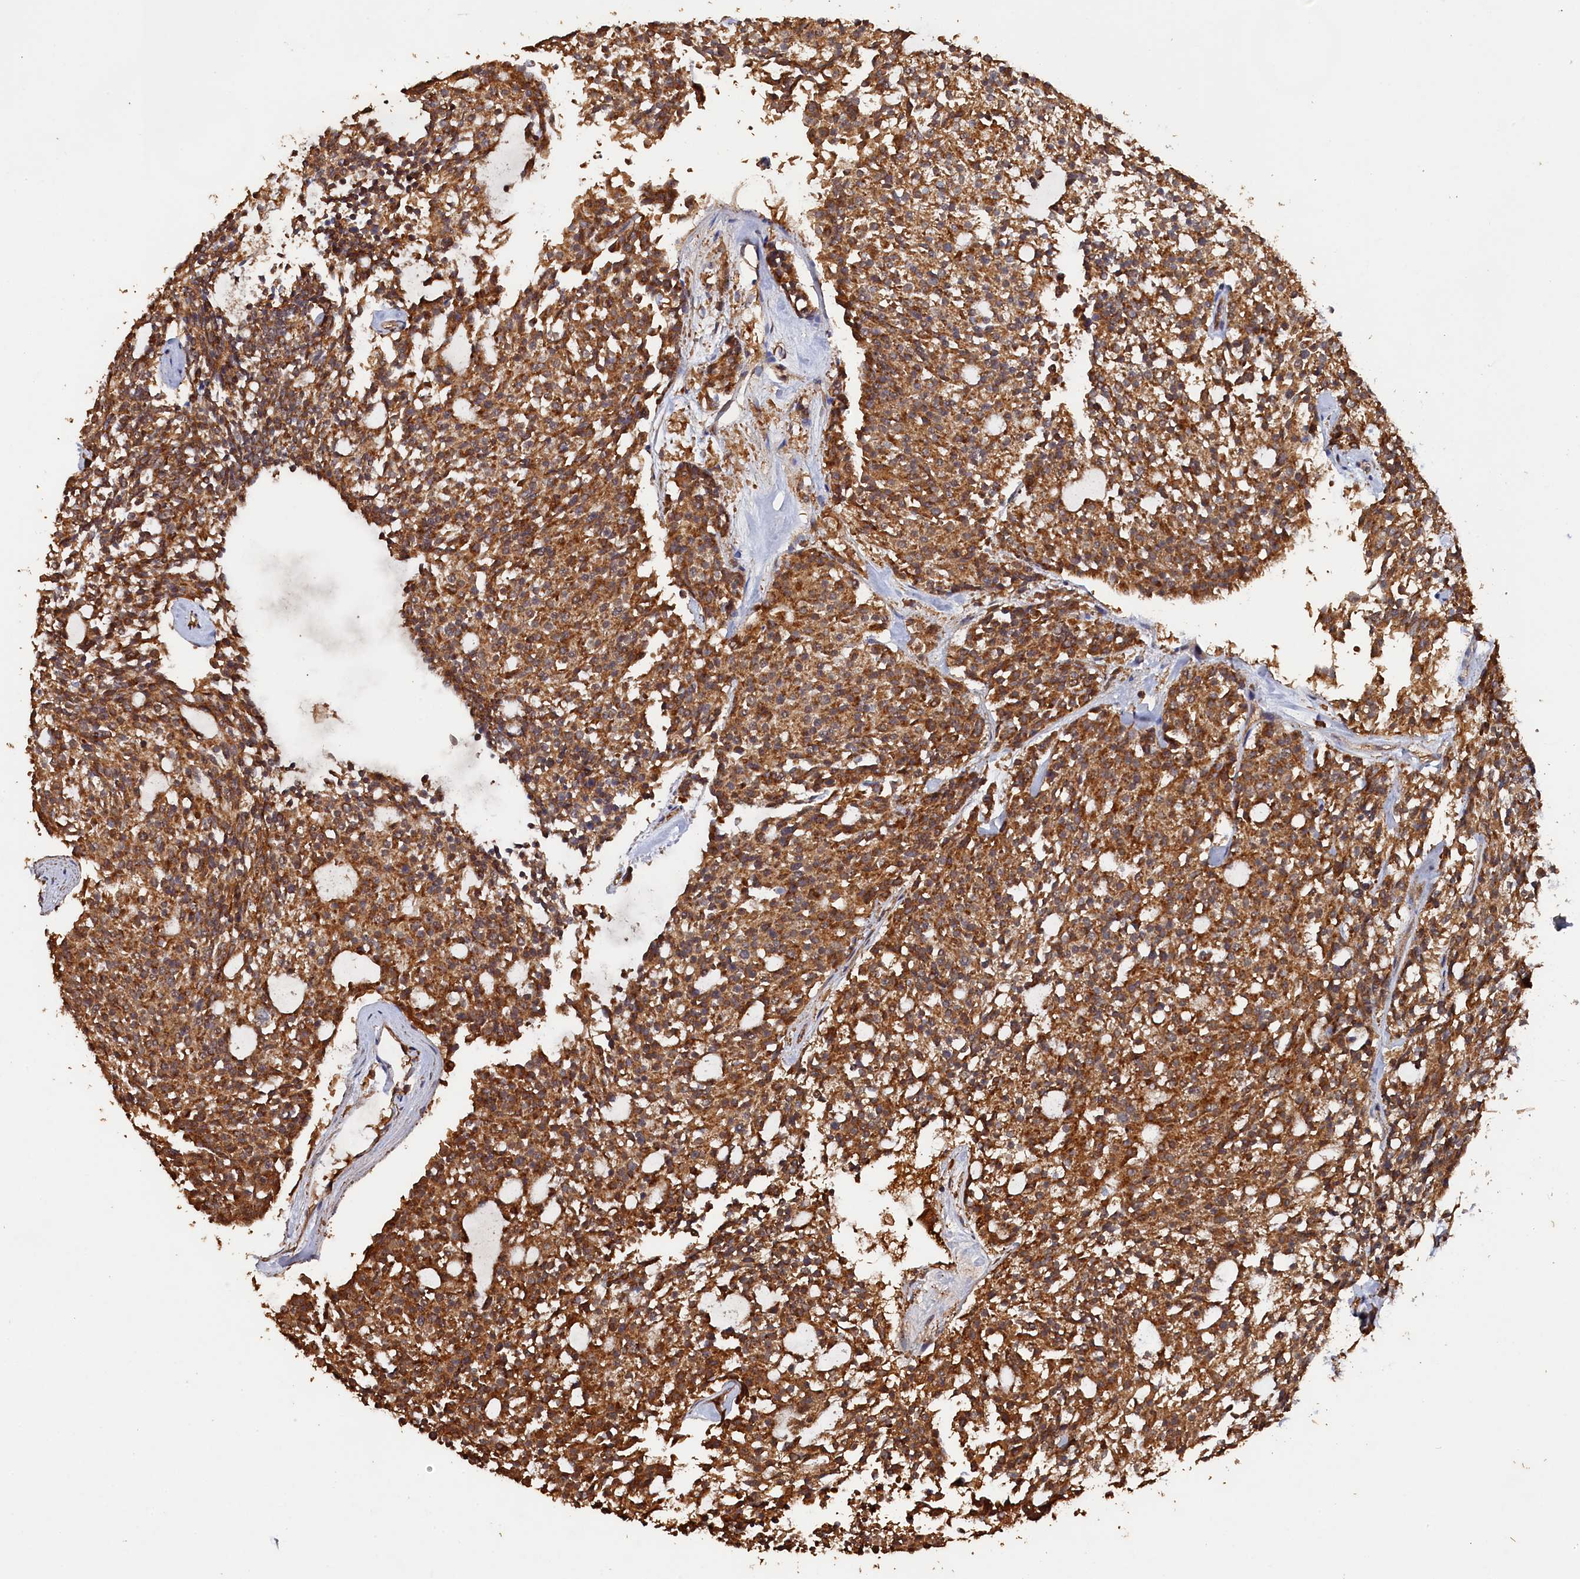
{"staining": {"intensity": "moderate", "quantity": ">75%", "location": "cytoplasmic/membranous"}, "tissue": "carcinoid", "cell_type": "Tumor cells", "image_type": "cancer", "snomed": [{"axis": "morphology", "description": "Carcinoid, malignant, NOS"}, {"axis": "topography", "description": "Pancreas"}], "caption": "Carcinoid stained with immunohistochemistry (IHC) exhibits moderate cytoplasmic/membranous expression in approximately >75% of tumor cells.", "gene": "SNX33", "patient": {"sex": "female", "age": 54}}